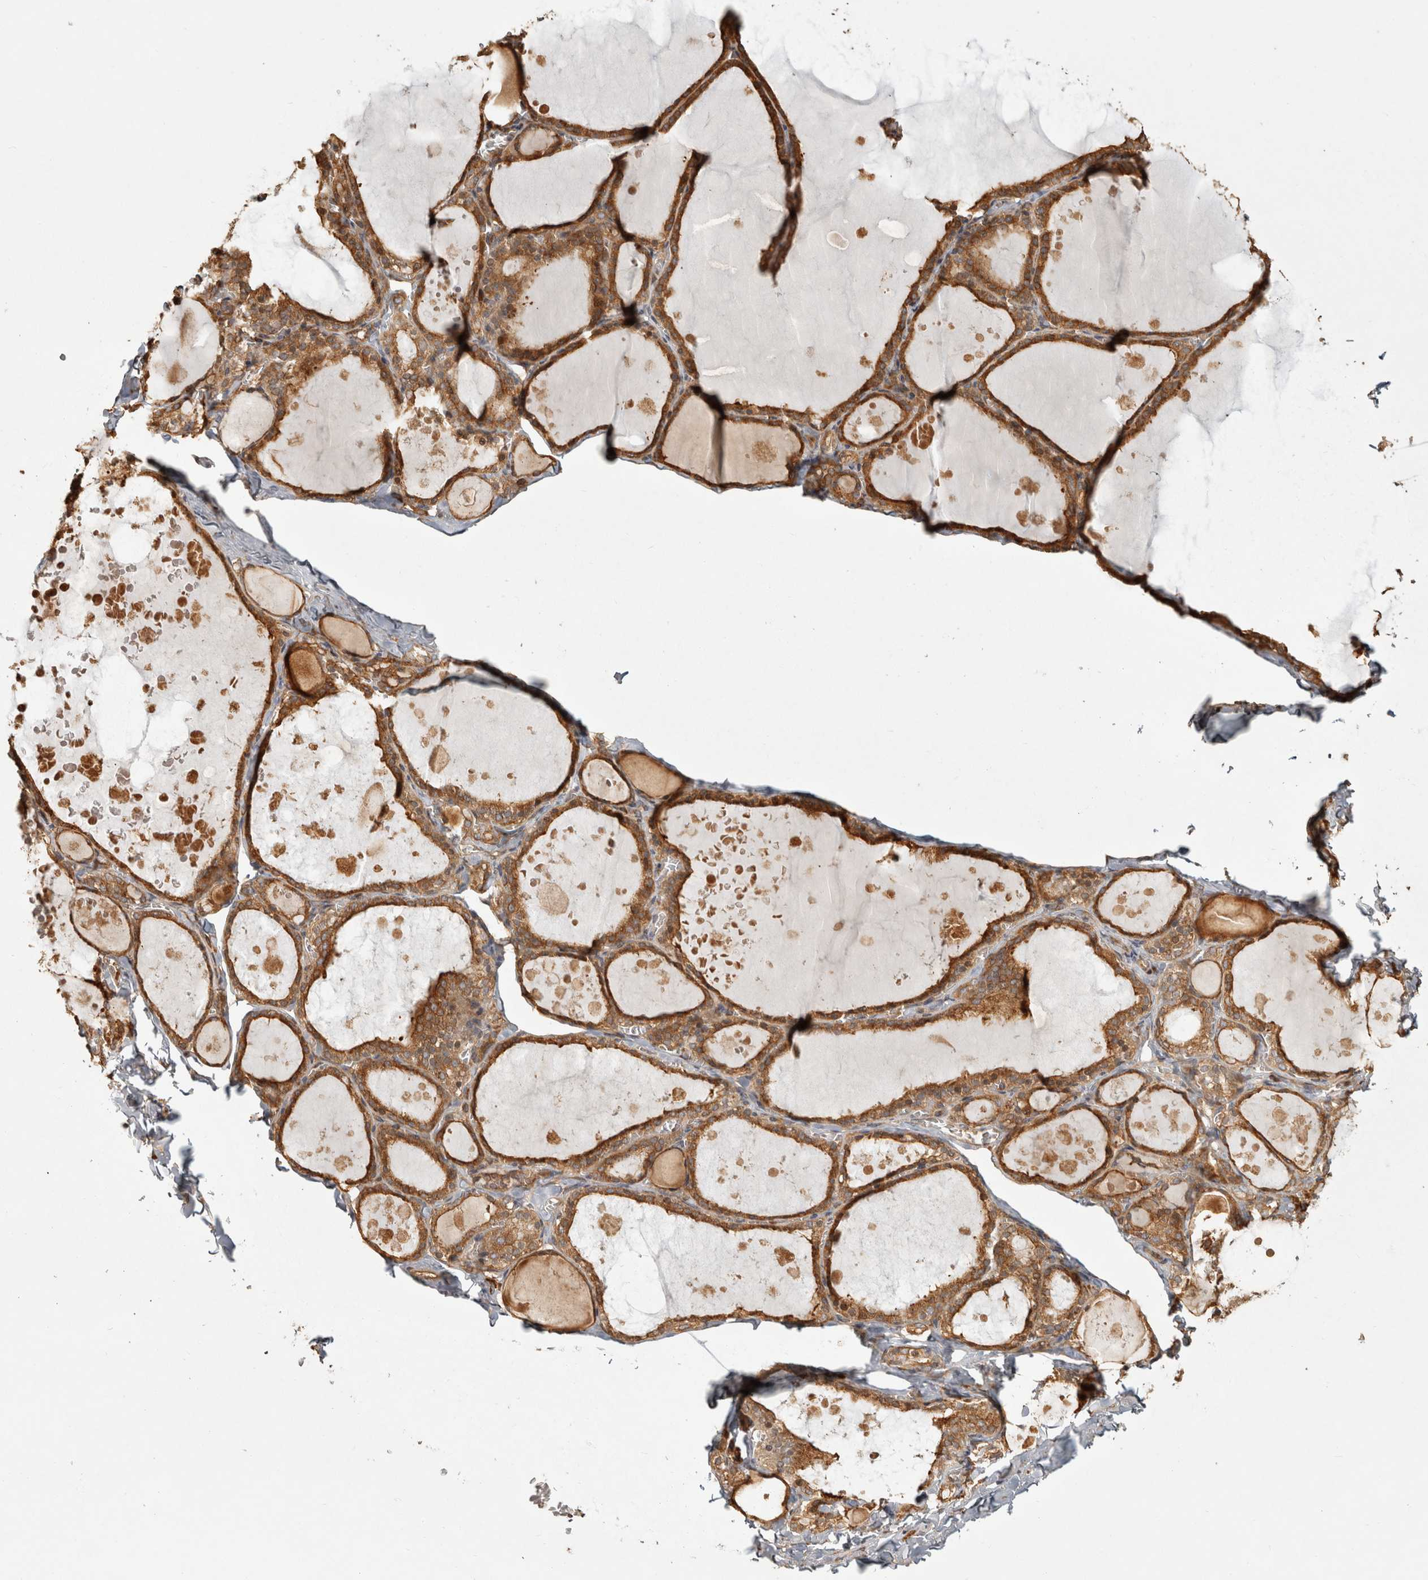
{"staining": {"intensity": "strong", "quantity": ">75%", "location": "cytoplasmic/membranous"}, "tissue": "thyroid gland", "cell_type": "Glandular cells", "image_type": "normal", "snomed": [{"axis": "morphology", "description": "Normal tissue, NOS"}, {"axis": "topography", "description": "Thyroid gland"}], "caption": "DAB (3,3'-diaminobenzidine) immunohistochemical staining of unremarkable human thyroid gland demonstrates strong cytoplasmic/membranous protein expression in about >75% of glandular cells. (DAB (3,3'-diaminobenzidine) IHC with brightfield microscopy, high magnification).", "gene": "CAMSAP2", "patient": {"sex": "male", "age": 56}}